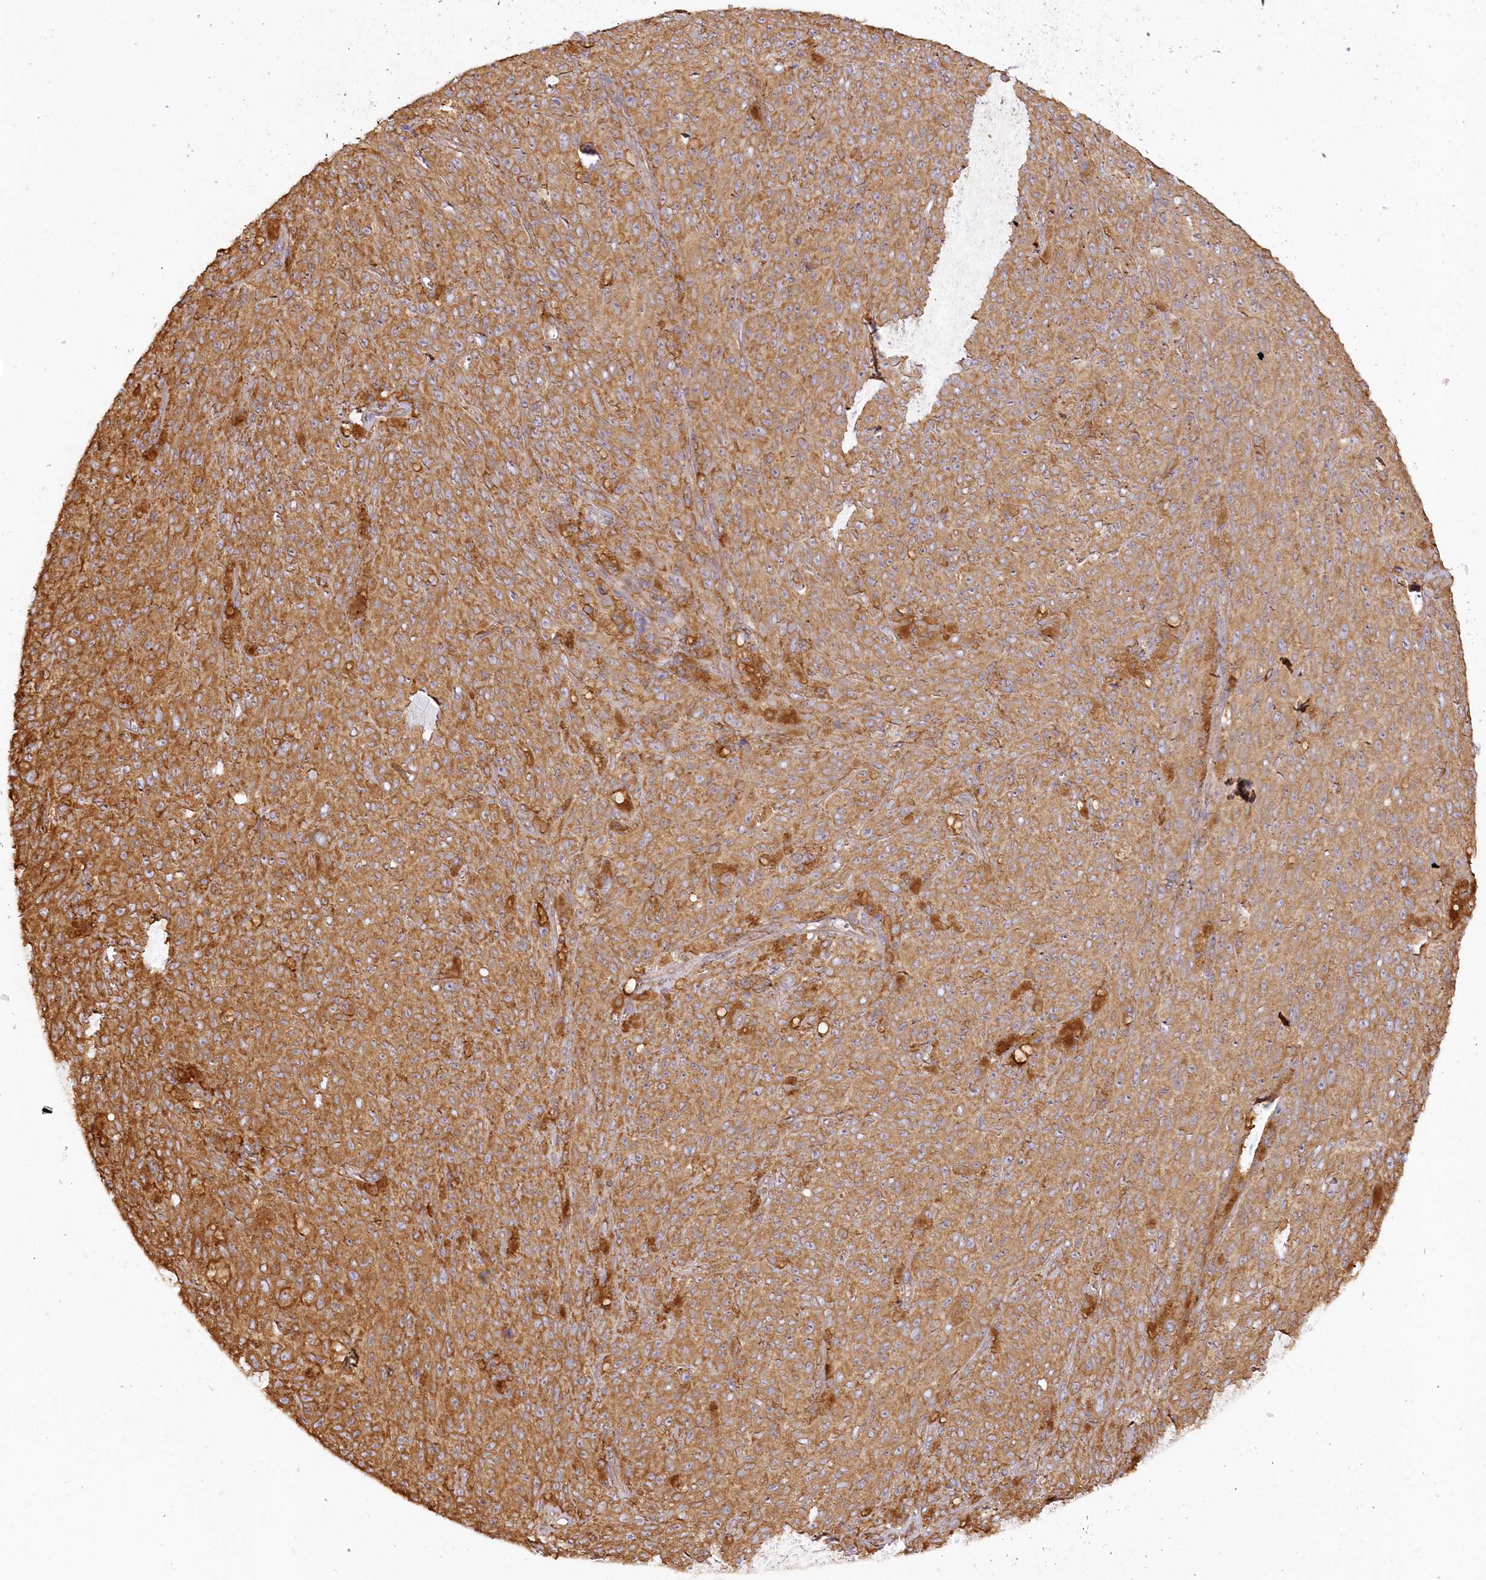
{"staining": {"intensity": "moderate", "quantity": ">75%", "location": "cytoplasmic/membranous"}, "tissue": "melanoma", "cell_type": "Tumor cells", "image_type": "cancer", "snomed": [{"axis": "morphology", "description": "Malignant melanoma, NOS"}, {"axis": "topography", "description": "Skin"}], "caption": "Immunohistochemical staining of melanoma reveals medium levels of moderate cytoplasmic/membranous protein staining in about >75% of tumor cells. The staining is performed using DAB brown chromogen to label protein expression. The nuclei are counter-stained blue using hematoxylin.", "gene": "ACAP2", "patient": {"sex": "female", "age": 82}}